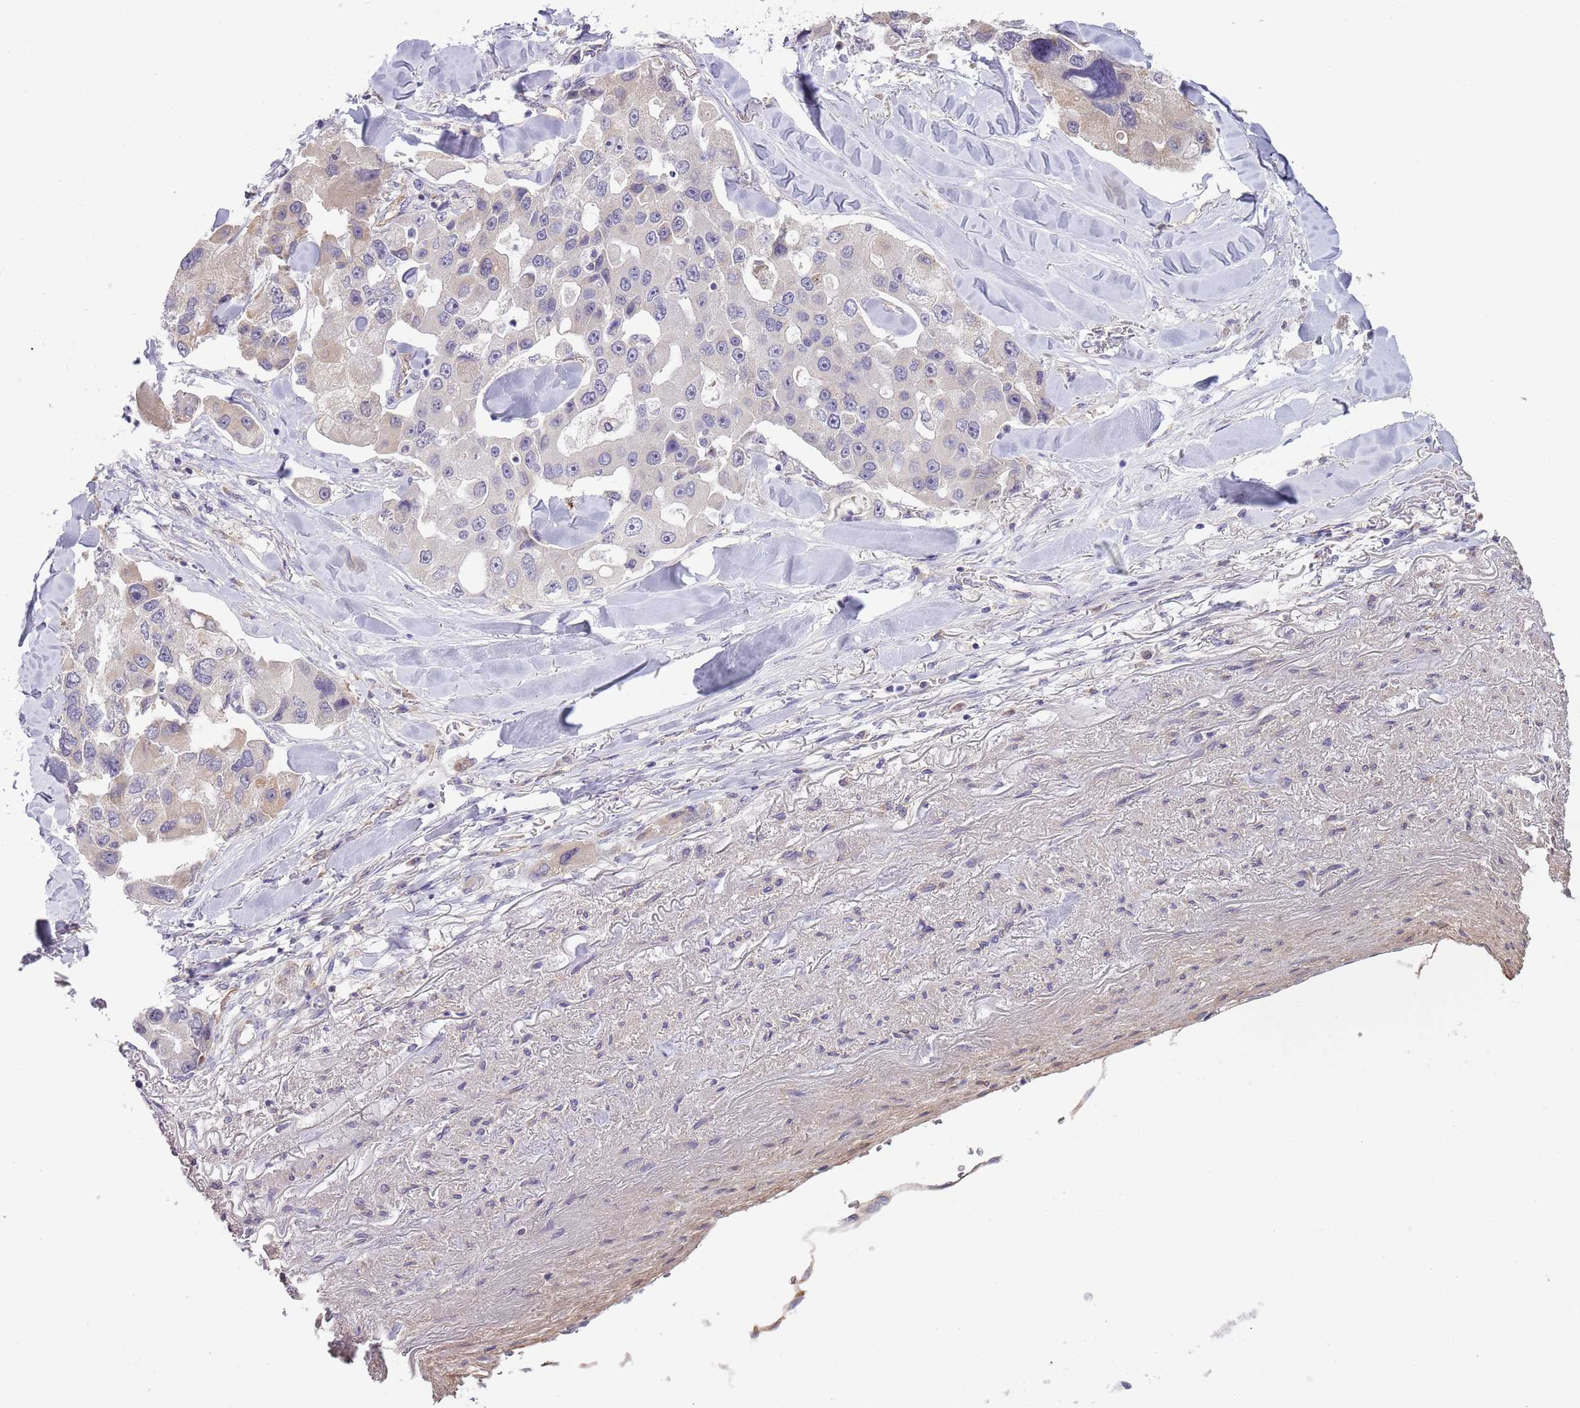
{"staining": {"intensity": "negative", "quantity": "none", "location": "none"}, "tissue": "lung cancer", "cell_type": "Tumor cells", "image_type": "cancer", "snomed": [{"axis": "morphology", "description": "Adenocarcinoma, NOS"}, {"axis": "topography", "description": "Lung"}], "caption": "High magnification brightfield microscopy of lung cancer stained with DAB (brown) and counterstained with hematoxylin (blue): tumor cells show no significant staining.", "gene": "SKOR2", "patient": {"sex": "female", "age": 54}}